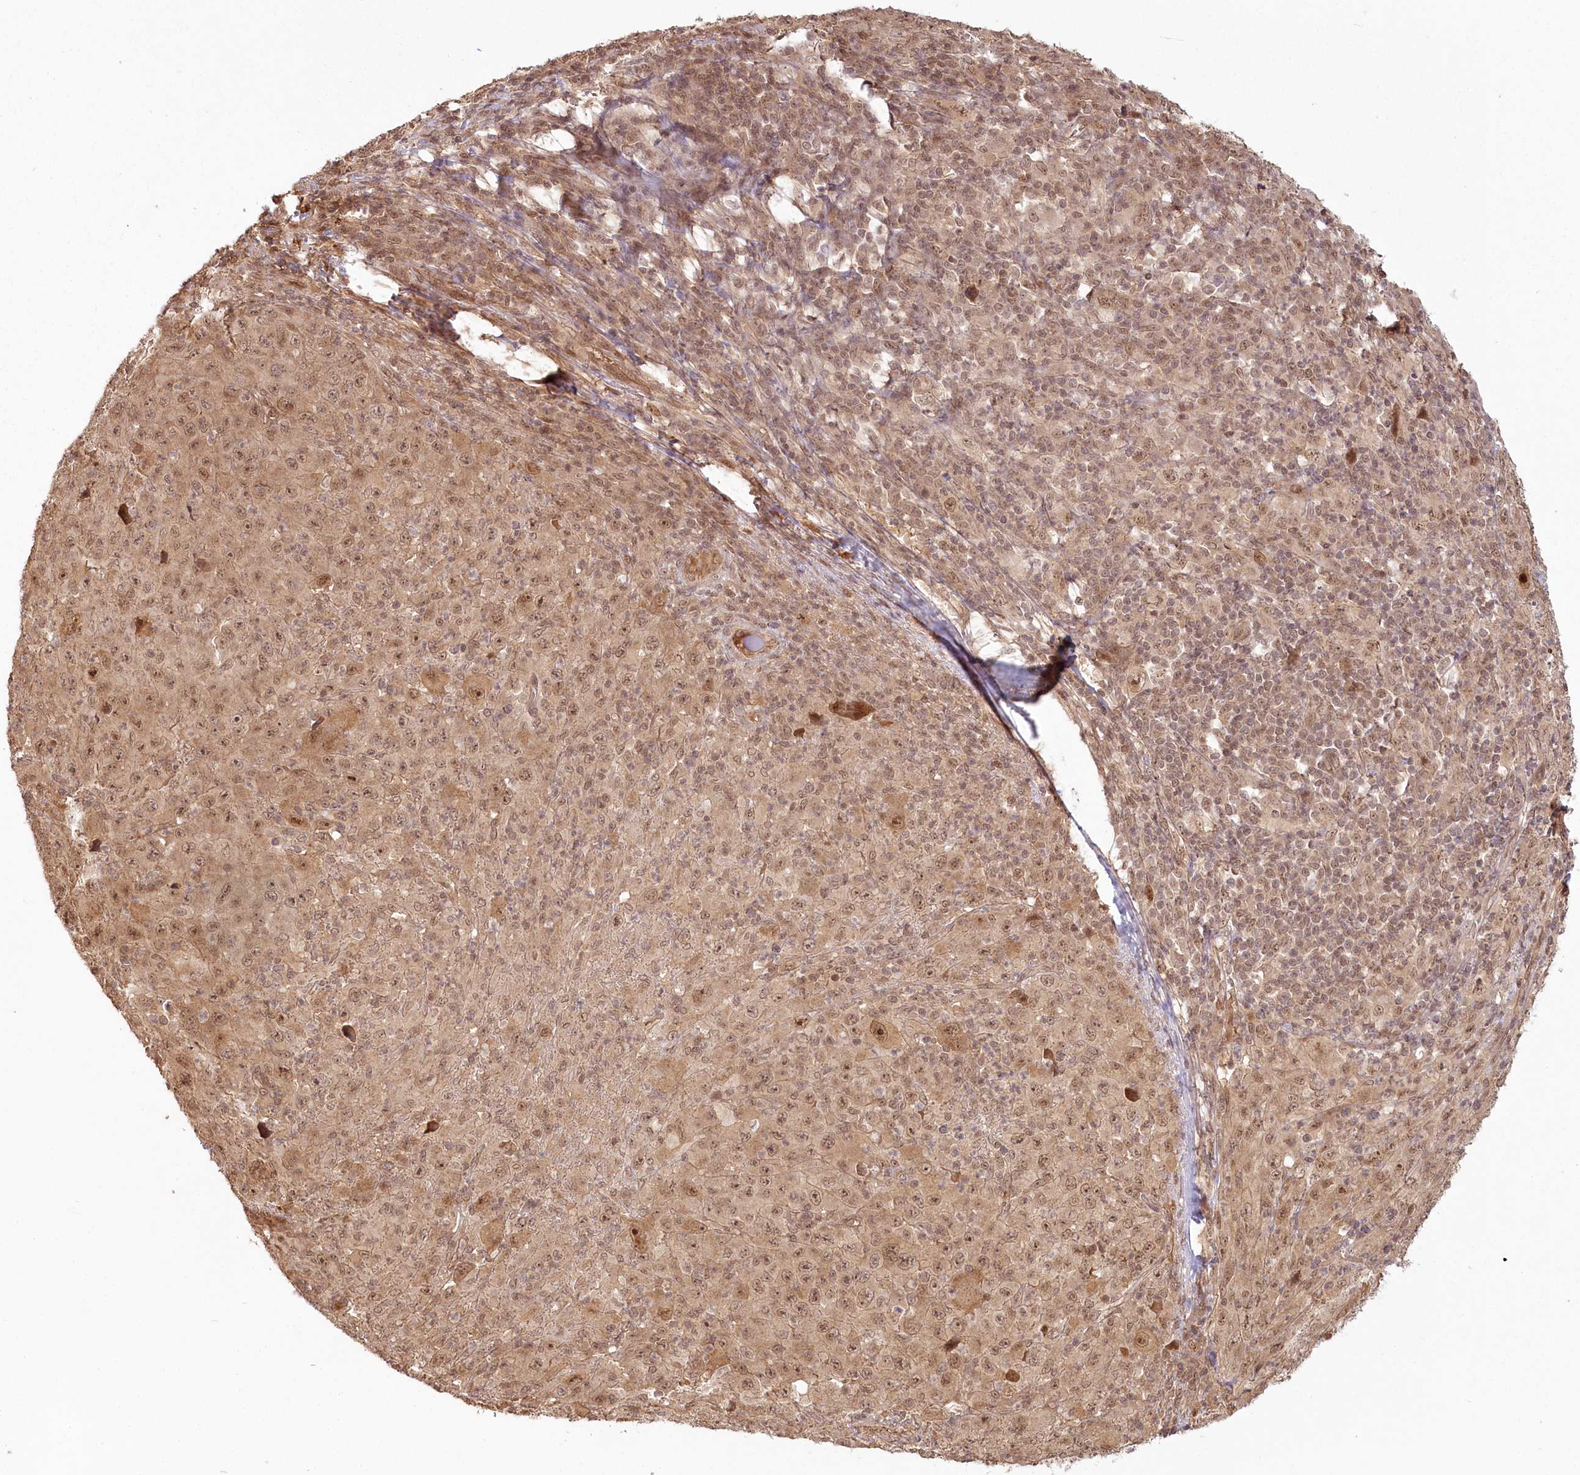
{"staining": {"intensity": "moderate", "quantity": ">75%", "location": "cytoplasmic/membranous,nuclear"}, "tissue": "melanoma", "cell_type": "Tumor cells", "image_type": "cancer", "snomed": [{"axis": "morphology", "description": "Malignant melanoma, Metastatic site"}, {"axis": "topography", "description": "Skin"}], "caption": "Human melanoma stained with a brown dye exhibits moderate cytoplasmic/membranous and nuclear positive expression in approximately >75% of tumor cells.", "gene": "R3HDM2", "patient": {"sex": "female", "age": 56}}